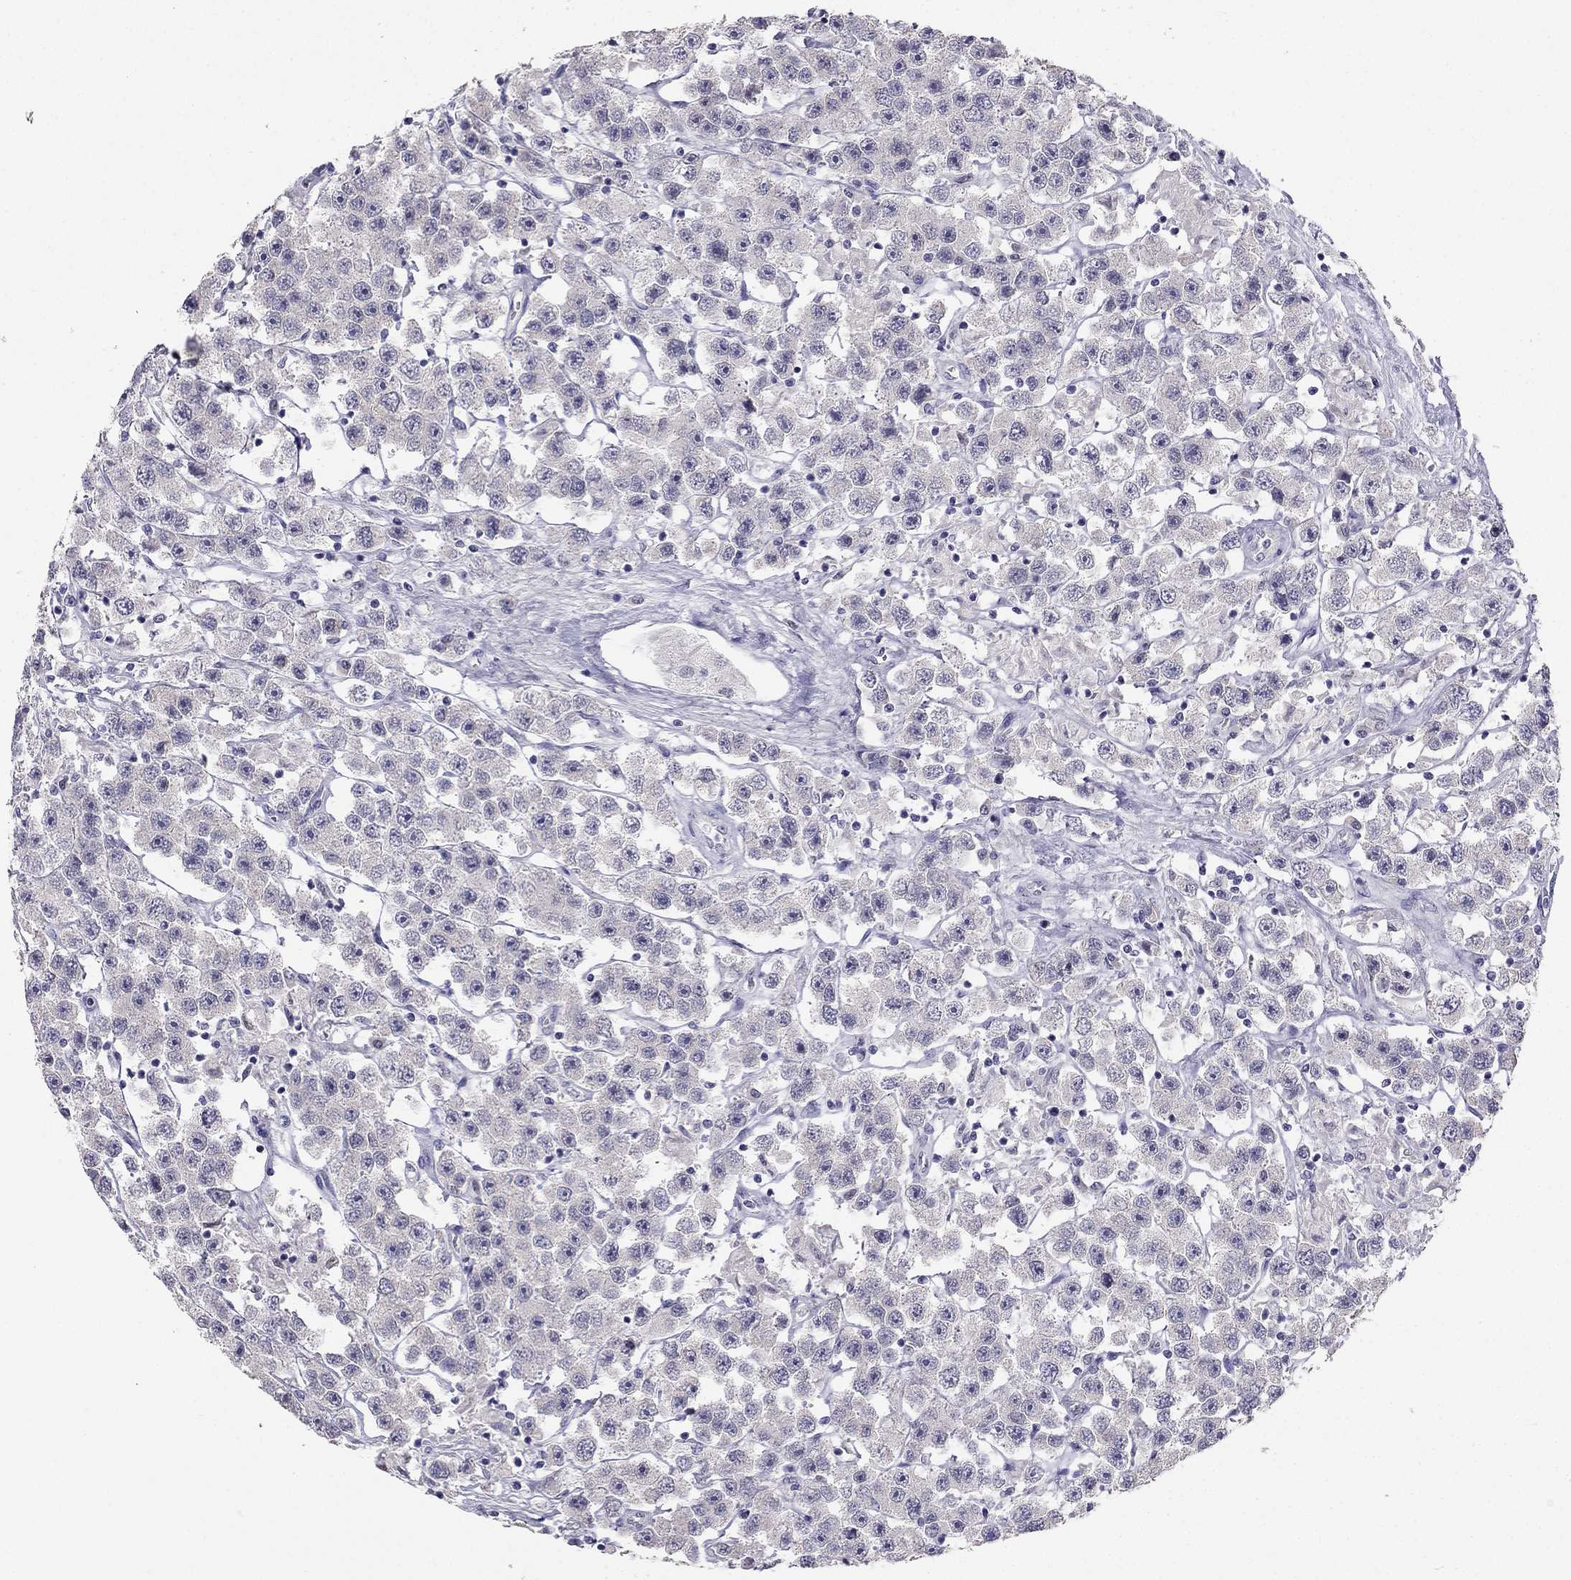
{"staining": {"intensity": "negative", "quantity": "none", "location": "none"}, "tissue": "testis cancer", "cell_type": "Tumor cells", "image_type": "cancer", "snomed": [{"axis": "morphology", "description": "Seminoma, NOS"}, {"axis": "topography", "description": "Testis"}], "caption": "Immunohistochemistry (IHC) of human testis cancer shows no staining in tumor cells.", "gene": "C16orf89", "patient": {"sex": "male", "age": 45}}